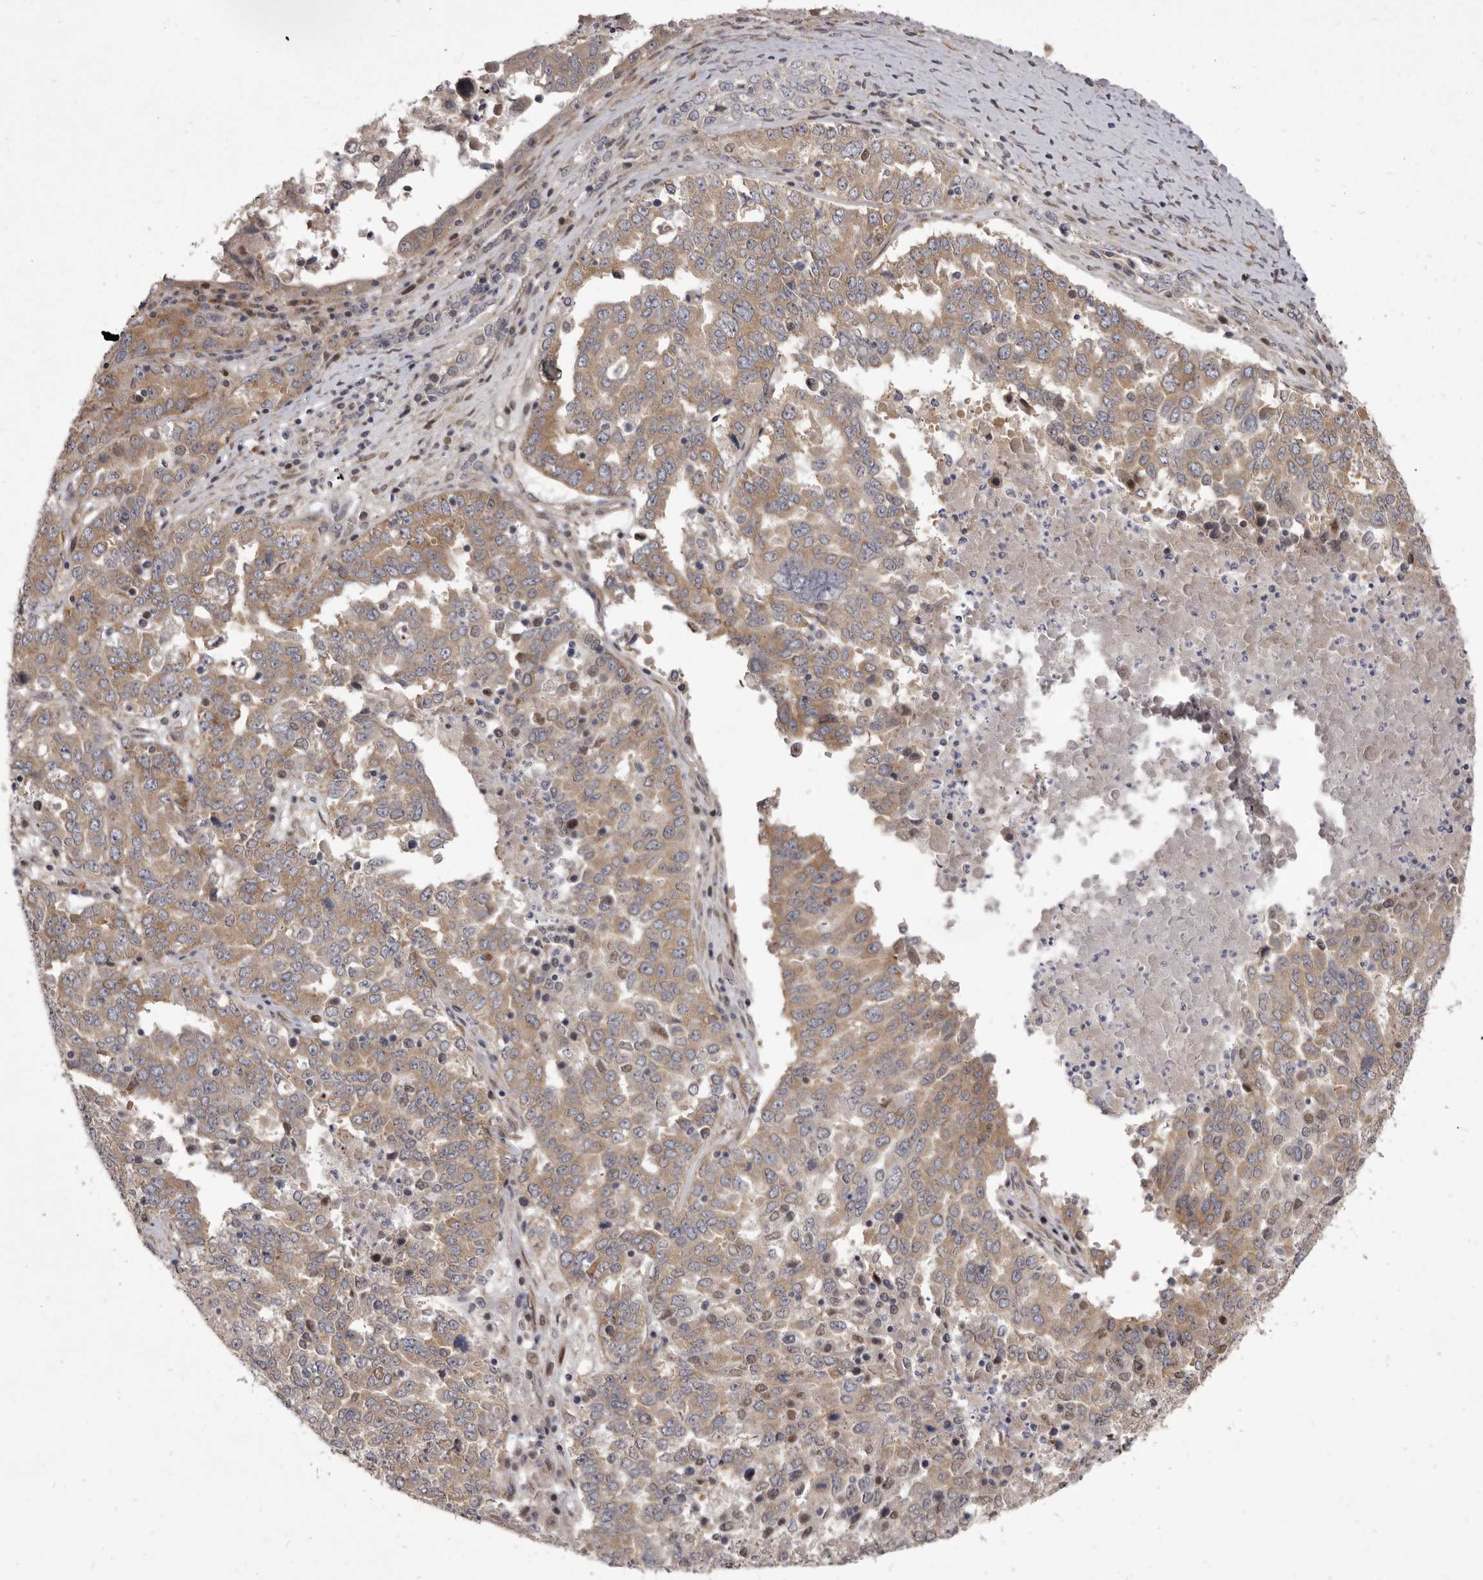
{"staining": {"intensity": "moderate", "quantity": ">75%", "location": "cytoplasmic/membranous"}, "tissue": "ovarian cancer", "cell_type": "Tumor cells", "image_type": "cancer", "snomed": [{"axis": "morphology", "description": "Carcinoma, endometroid"}, {"axis": "topography", "description": "Ovary"}], "caption": "A micrograph of human ovarian cancer stained for a protein shows moderate cytoplasmic/membranous brown staining in tumor cells. Using DAB (brown) and hematoxylin (blue) stains, captured at high magnification using brightfield microscopy.", "gene": "TBC1D8B", "patient": {"sex": "female", "age": 62}}